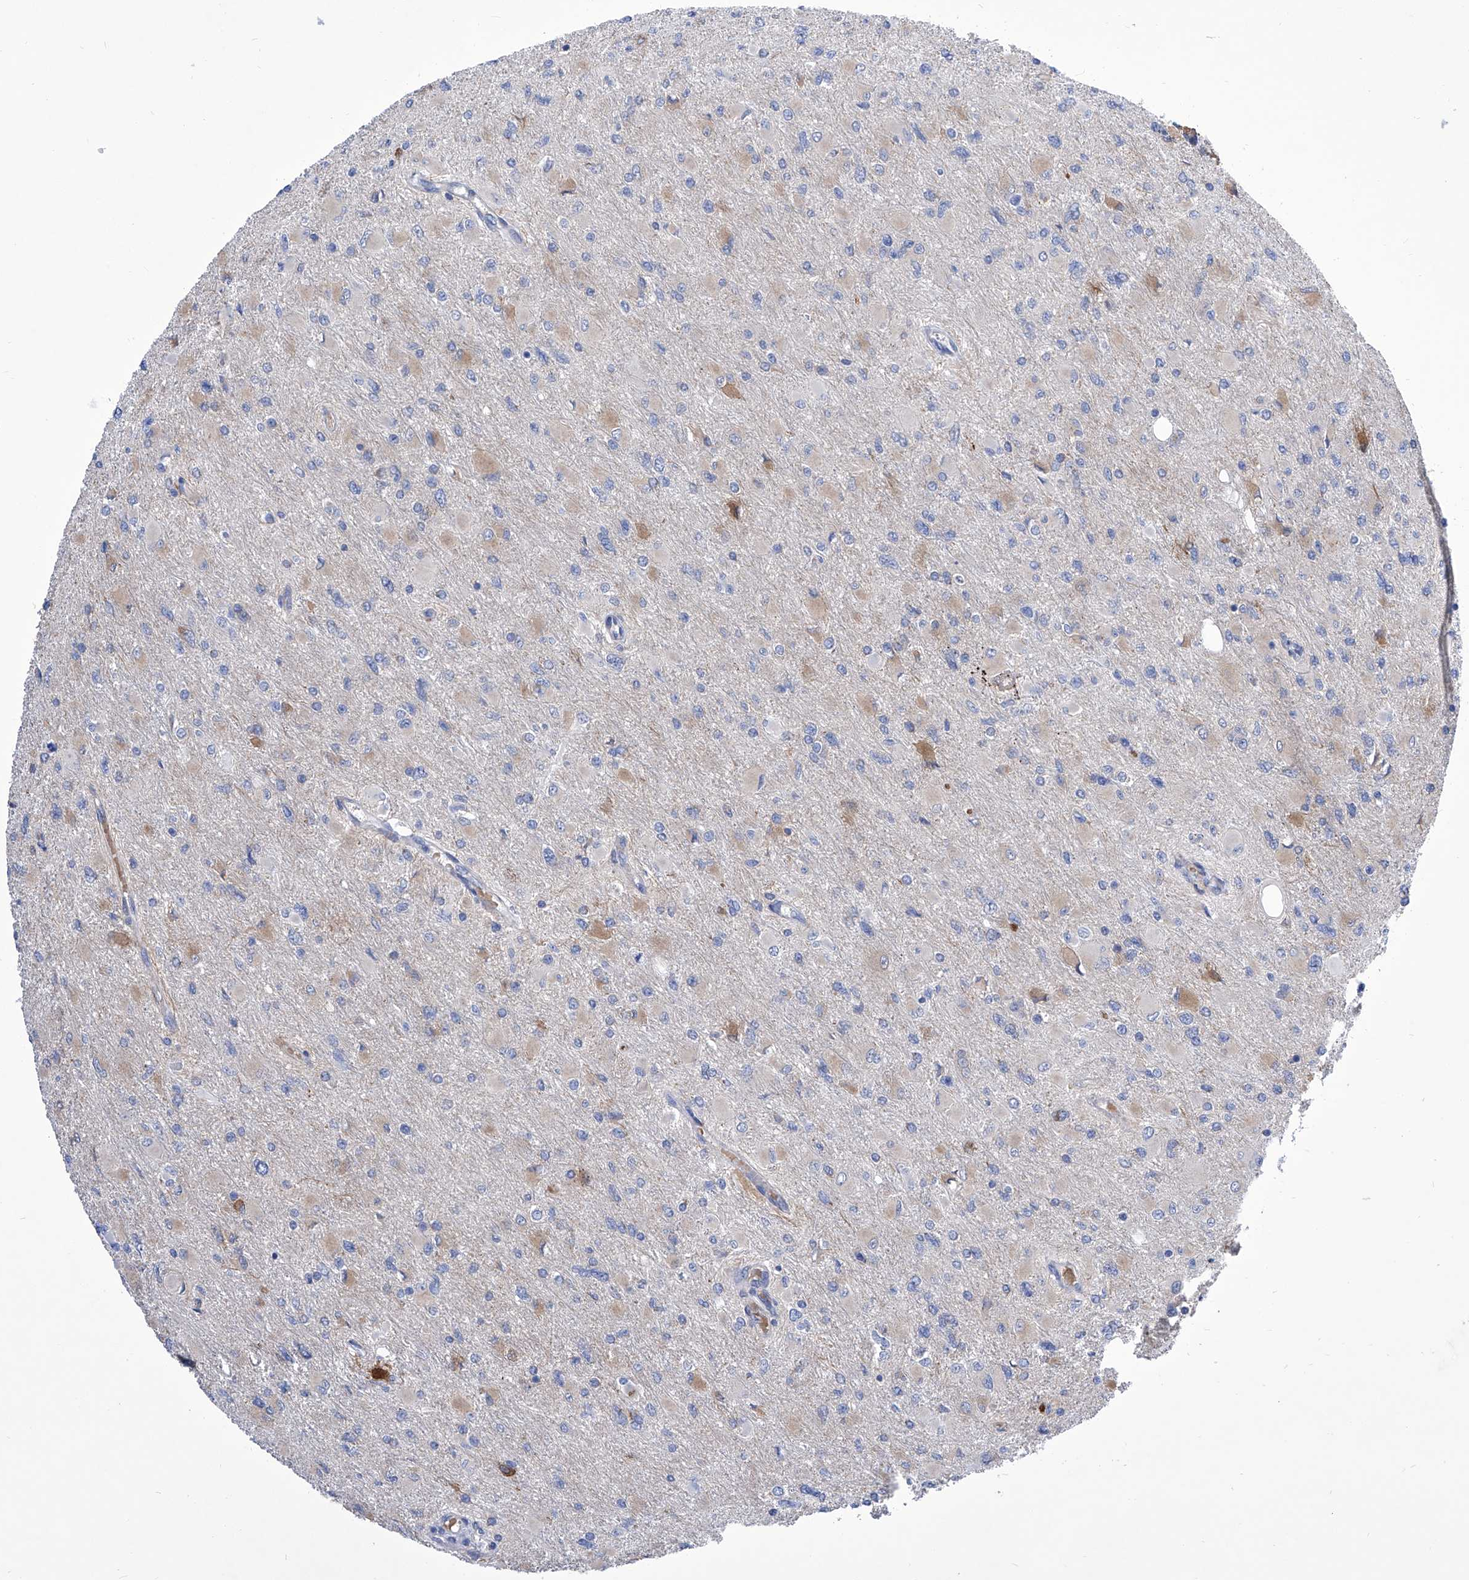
{"staining": {"intensity": "negative", "quantity": "none", "location": "none"}, "tissue": "glioma", "cell_type": "Tumor cells", "image_type": "cancer", "snomed": [{"axis": "morphology", "description": "Glioma, malignant, High grade"}, {"axis": "topography", "description": "Cerebral cortex"}], "caption": "Tumor cells are negative for brown protein staining in glioma.", "gene": "TJAP1", "patient": {"sex": "female", "age": 36}}